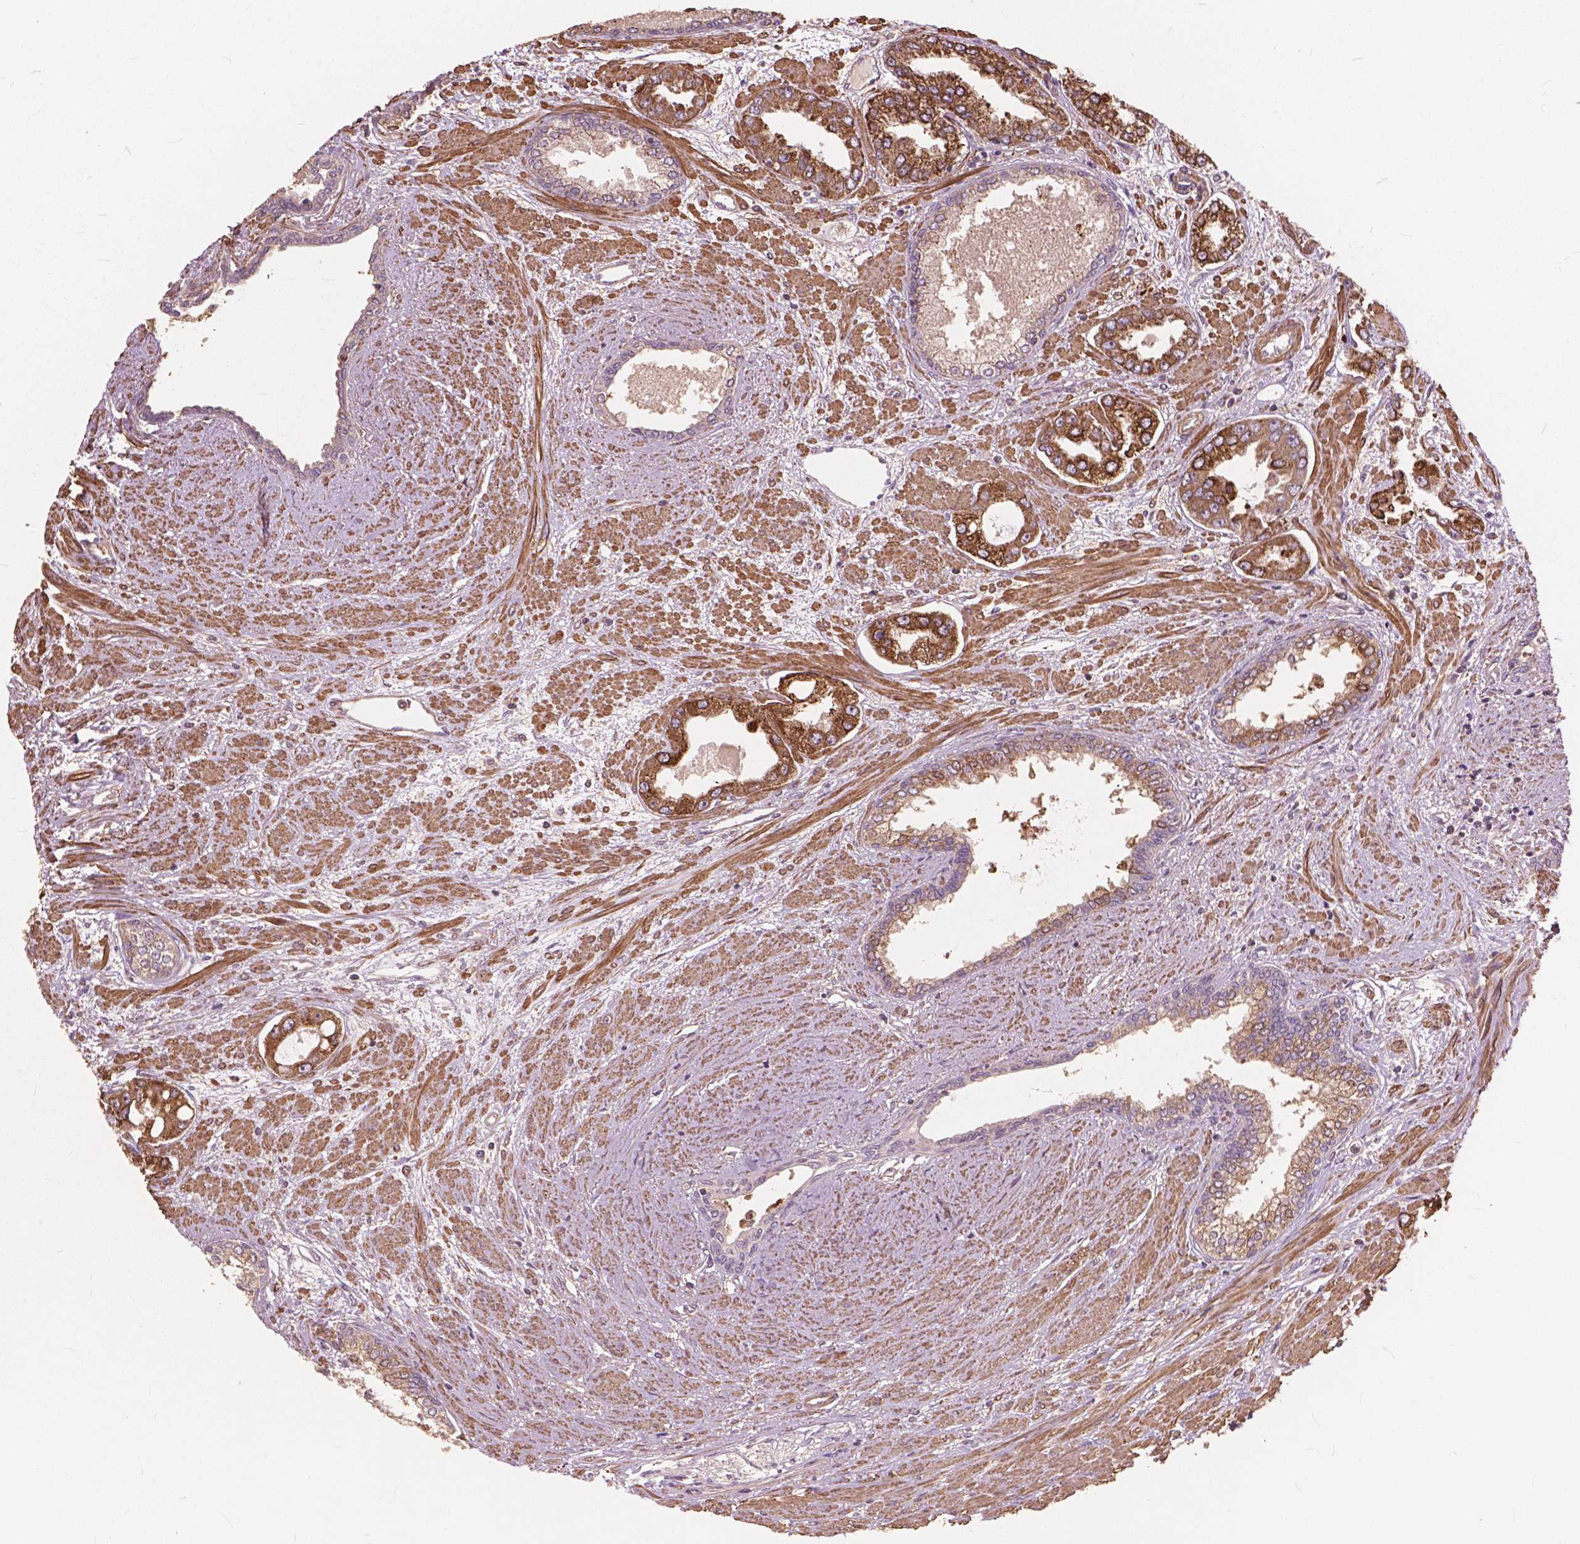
{"staining": {"intensity": "moderate", "quantity": ">75%", "location": "cytoplasmic/membranous"}, "tissue": "prostate cancer", "cell_type": "Tumor cells", "image_type": "cancer", "snomed": [{"axis": "morphology", "description": "Adenocarcinoma, Low grade"}, {"axis": "topography", "description": "Prostate"}], "caption": "Brown immunohistochemical staining in human adenocarcinoma (low-grade) (prostate) shows moderate cytoplasmic/membranous staining in about >75% of tumor cells.", "gene": "FNIP1", "patient": {"sex": "male", "age": 60}}